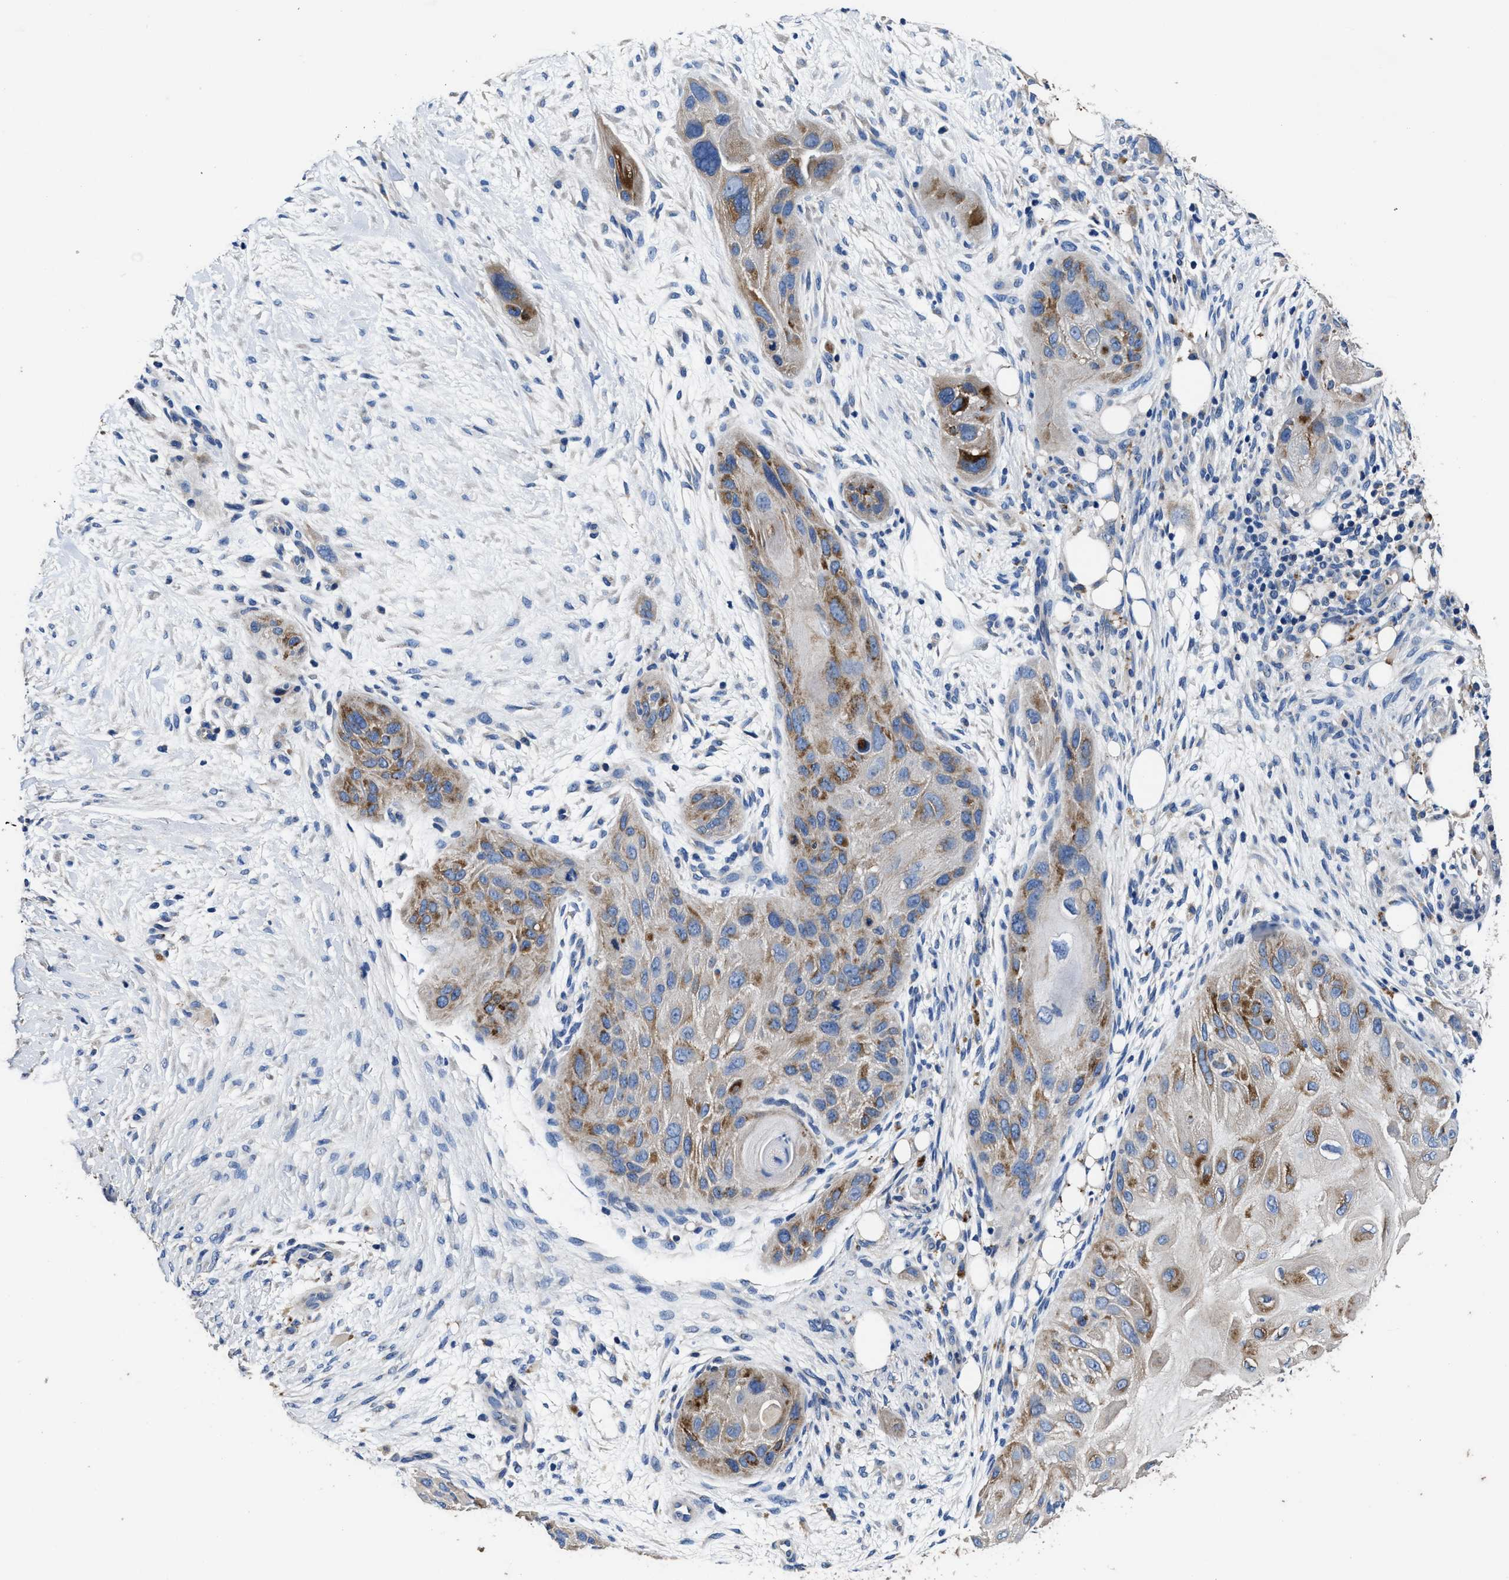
{"staining": {"intensity": "moderate", "quantity": ">75%", "location": "cytoplasmic/membranous"}, "tissue": "skin cancer", "cell_type": "Tumor cells", "image_type": "cancer", "snomed": [{"axis": "morphology", "description": "Squamous cell carcinoma, NOS"}, {"axis": "topography", "description": "Skin"}], "caption": "About >75% of tumor cells in human skin squamous cell carcinoma reveal moderate cytoplasmic/membranous protein positivity as visualized by brown immunohistochemical staining.", "gene": "UBR4", "patient": {"sex": "female", "age": 77}}